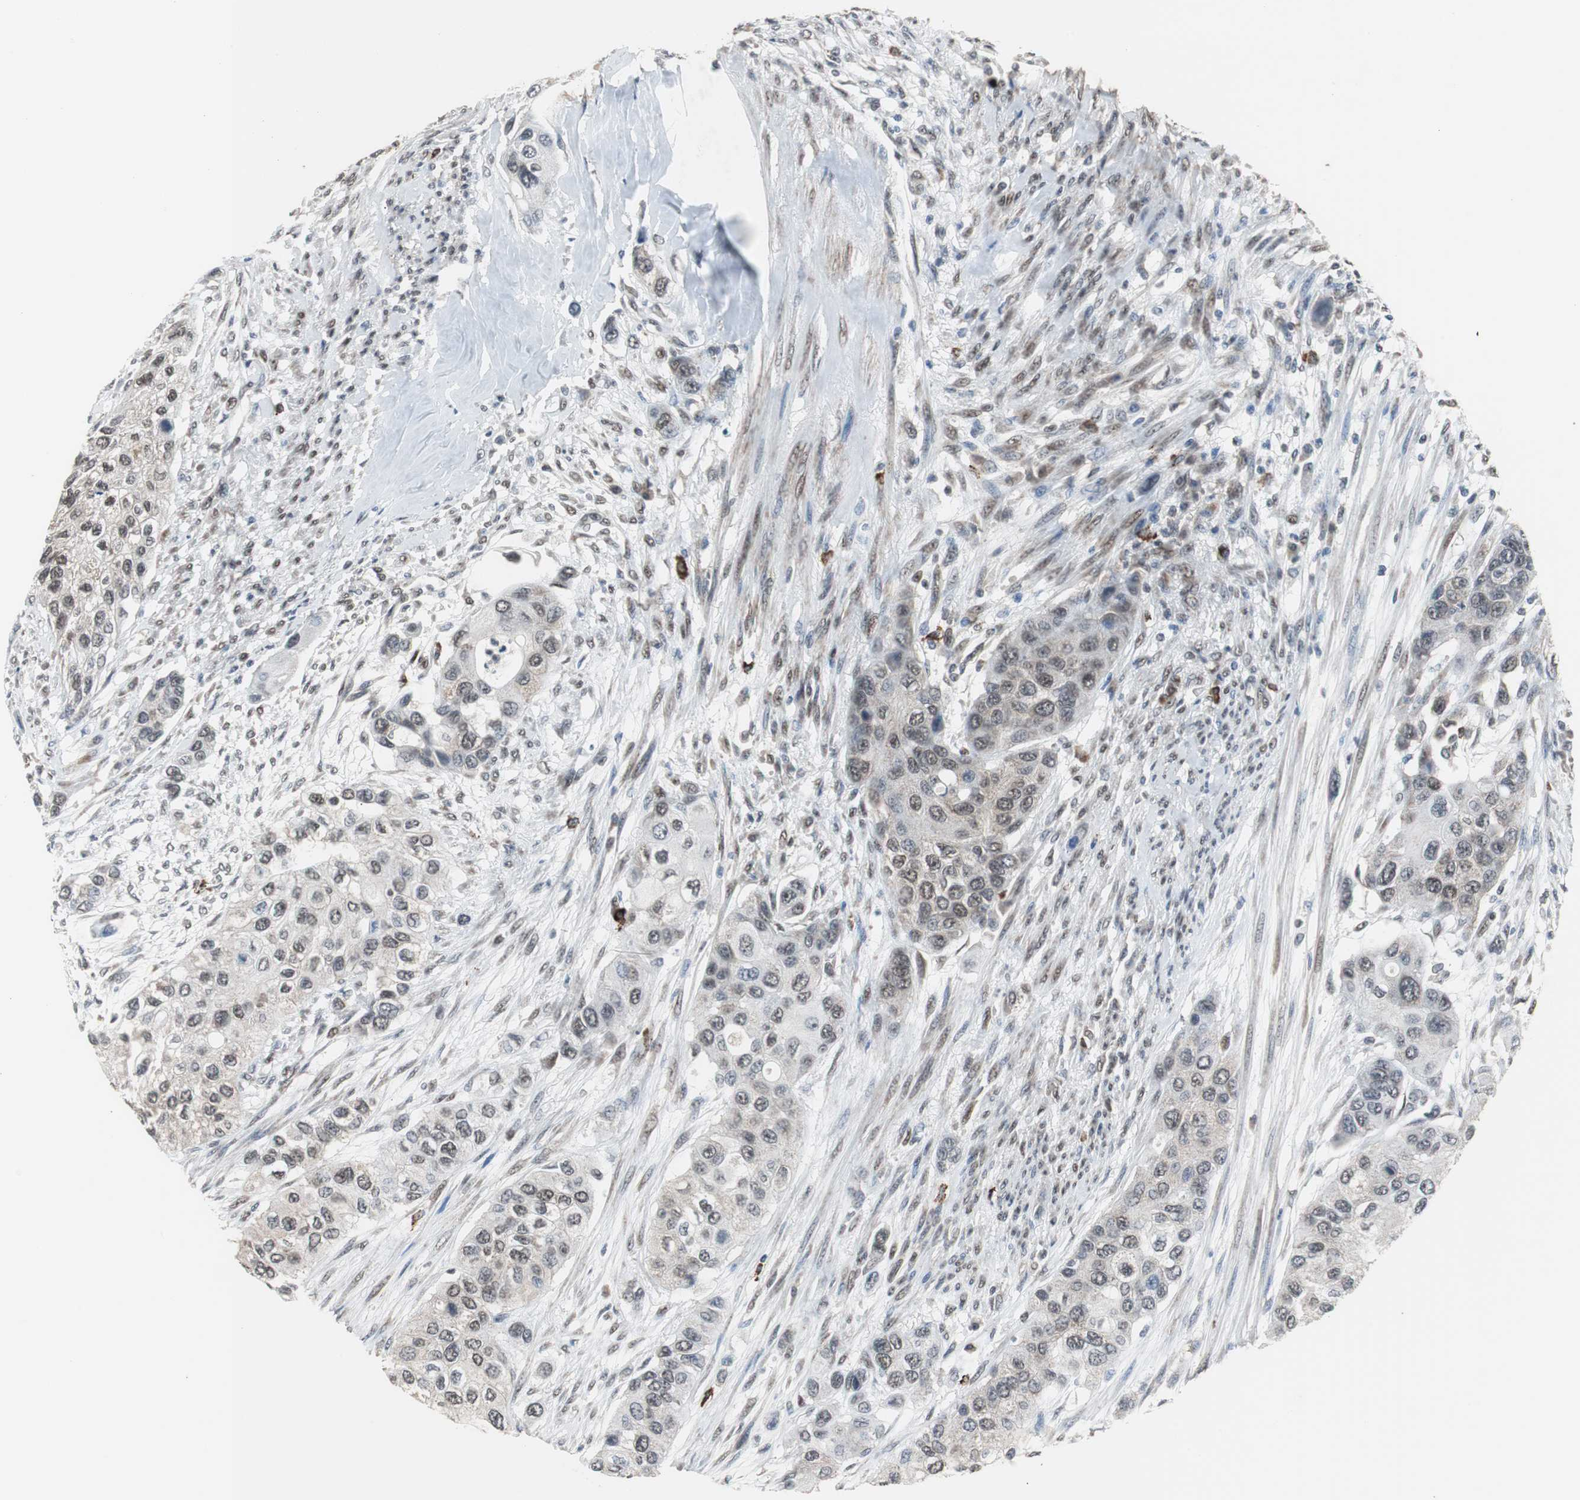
{"staining": {"intensity": "weak", "quantity": "25%-75%", "location": "nuclear"}, "tissue": "urothelial cancer", "cell_type": "Tumor cells", "image_type": "cancer", "snomed": [{"axis": "morphology", "description": "Urothelial carcinoma, High grade"}, {"axis": "topography", "description": "Urinary bladder"}], "caption": "Urothelial carcinoma (high-grade) stained for a protein exhibits weak nuclear positivity in tumor cells.", "gene": "ZHX2", "patient": {"sex": "female", "age": 56}}